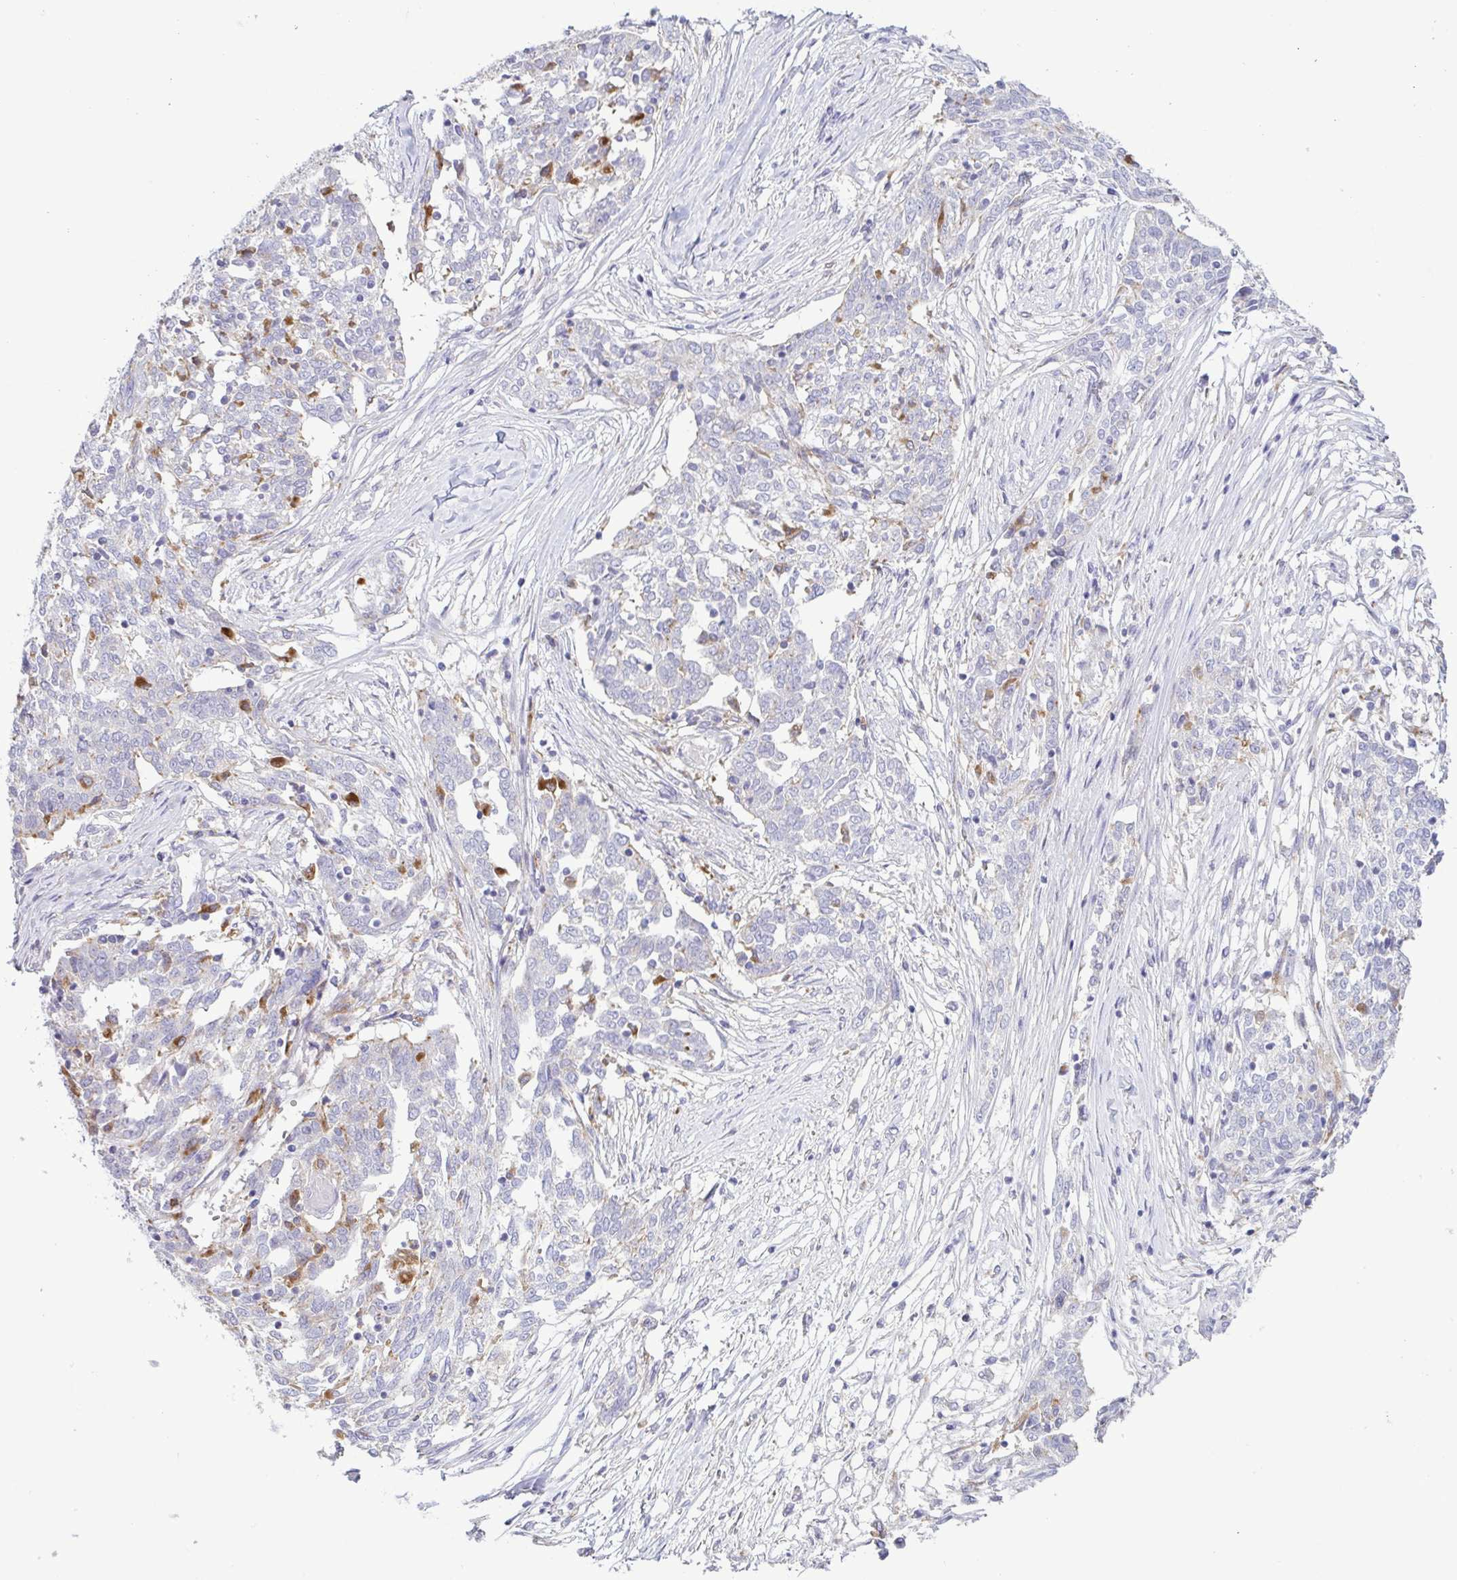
{"staining": {"intensity": "moderate", "quantity": "<25%", "location": "cytoplasmic/membranous"}, "tissue": "ovarian cancer", "cell_type": "Tumor cells", "image_type": "cancer", "snomed": [{"axis": "morphology", "description": "Cystadenocarcinoma, serous, NOS"}, {"axis": "topography", "description": "Ovary"}], "caption": "Immunohistochemistry micrograph of neoplastic tissue: human ovarian cancer (serous cystadenocarcinoma) stained using immunohistochemistry (IHC) reveals low levels of moderate protein expression localized specifically in the cytoplasmic/membranous of tumor cells, appearing as a cytoplasmic/membranous brown color.", "gene": "ATP6V1G2", "patient": {"sex": "female", "age": 67}}